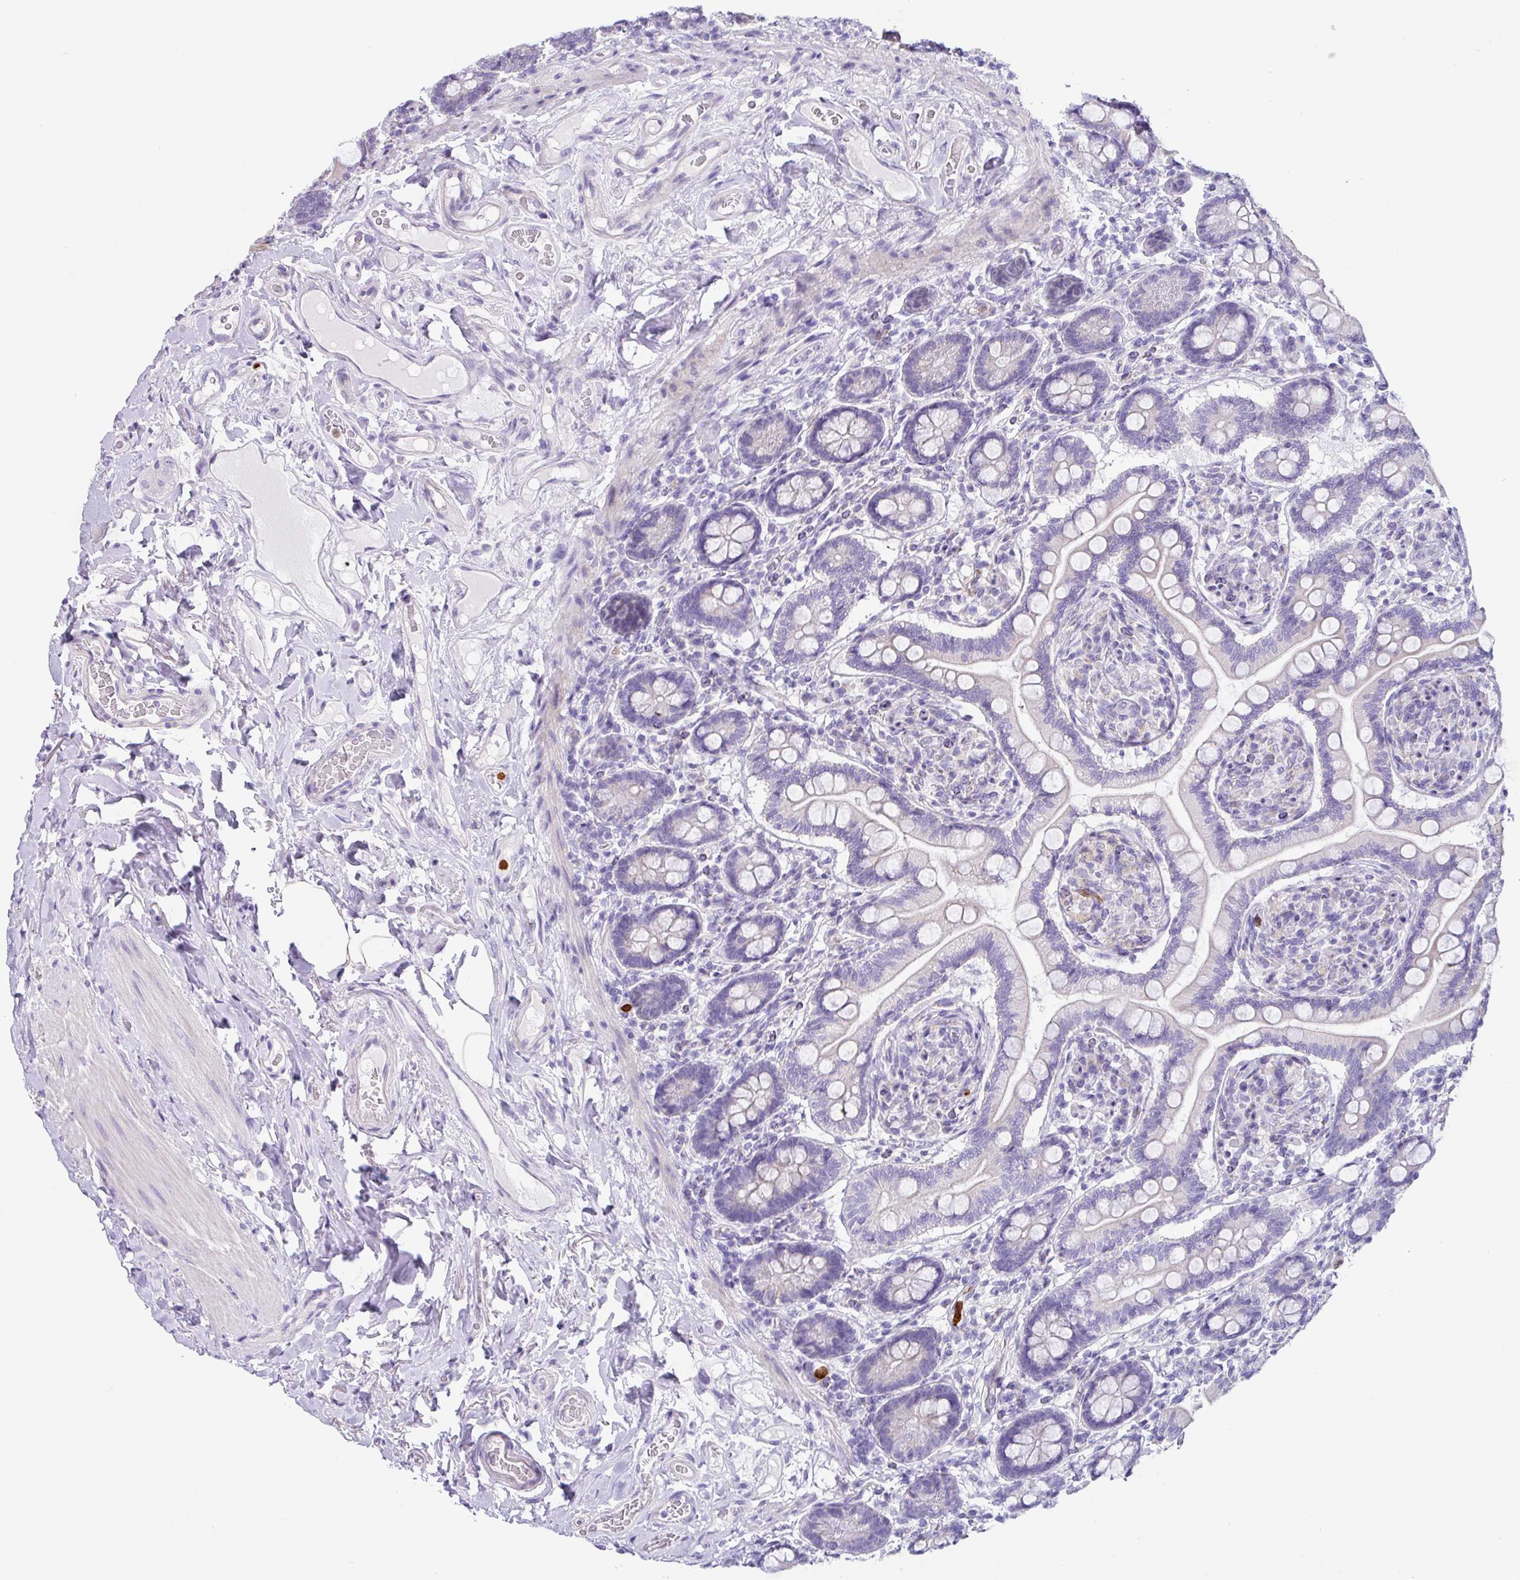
{"staining": {"intensity": "negative", "quantity": "none", "location": "none"}, "tissue": "small intestine", "cell_type": "Glandular cells", "image_type": "normal", "snomed": [{"axis": "morphology", "description": "Normal tissue, NOS"}, {"axis": "topography", "description": "Small intestine"}], "caption": "This is a image of immunohistochemistry staining of unremarkable small intestine, which shows no expression in glandular cells. Nuclei are stained in blue.", "gene": "SH2D3C", "patient": {"sex": "female", "age": 64}}